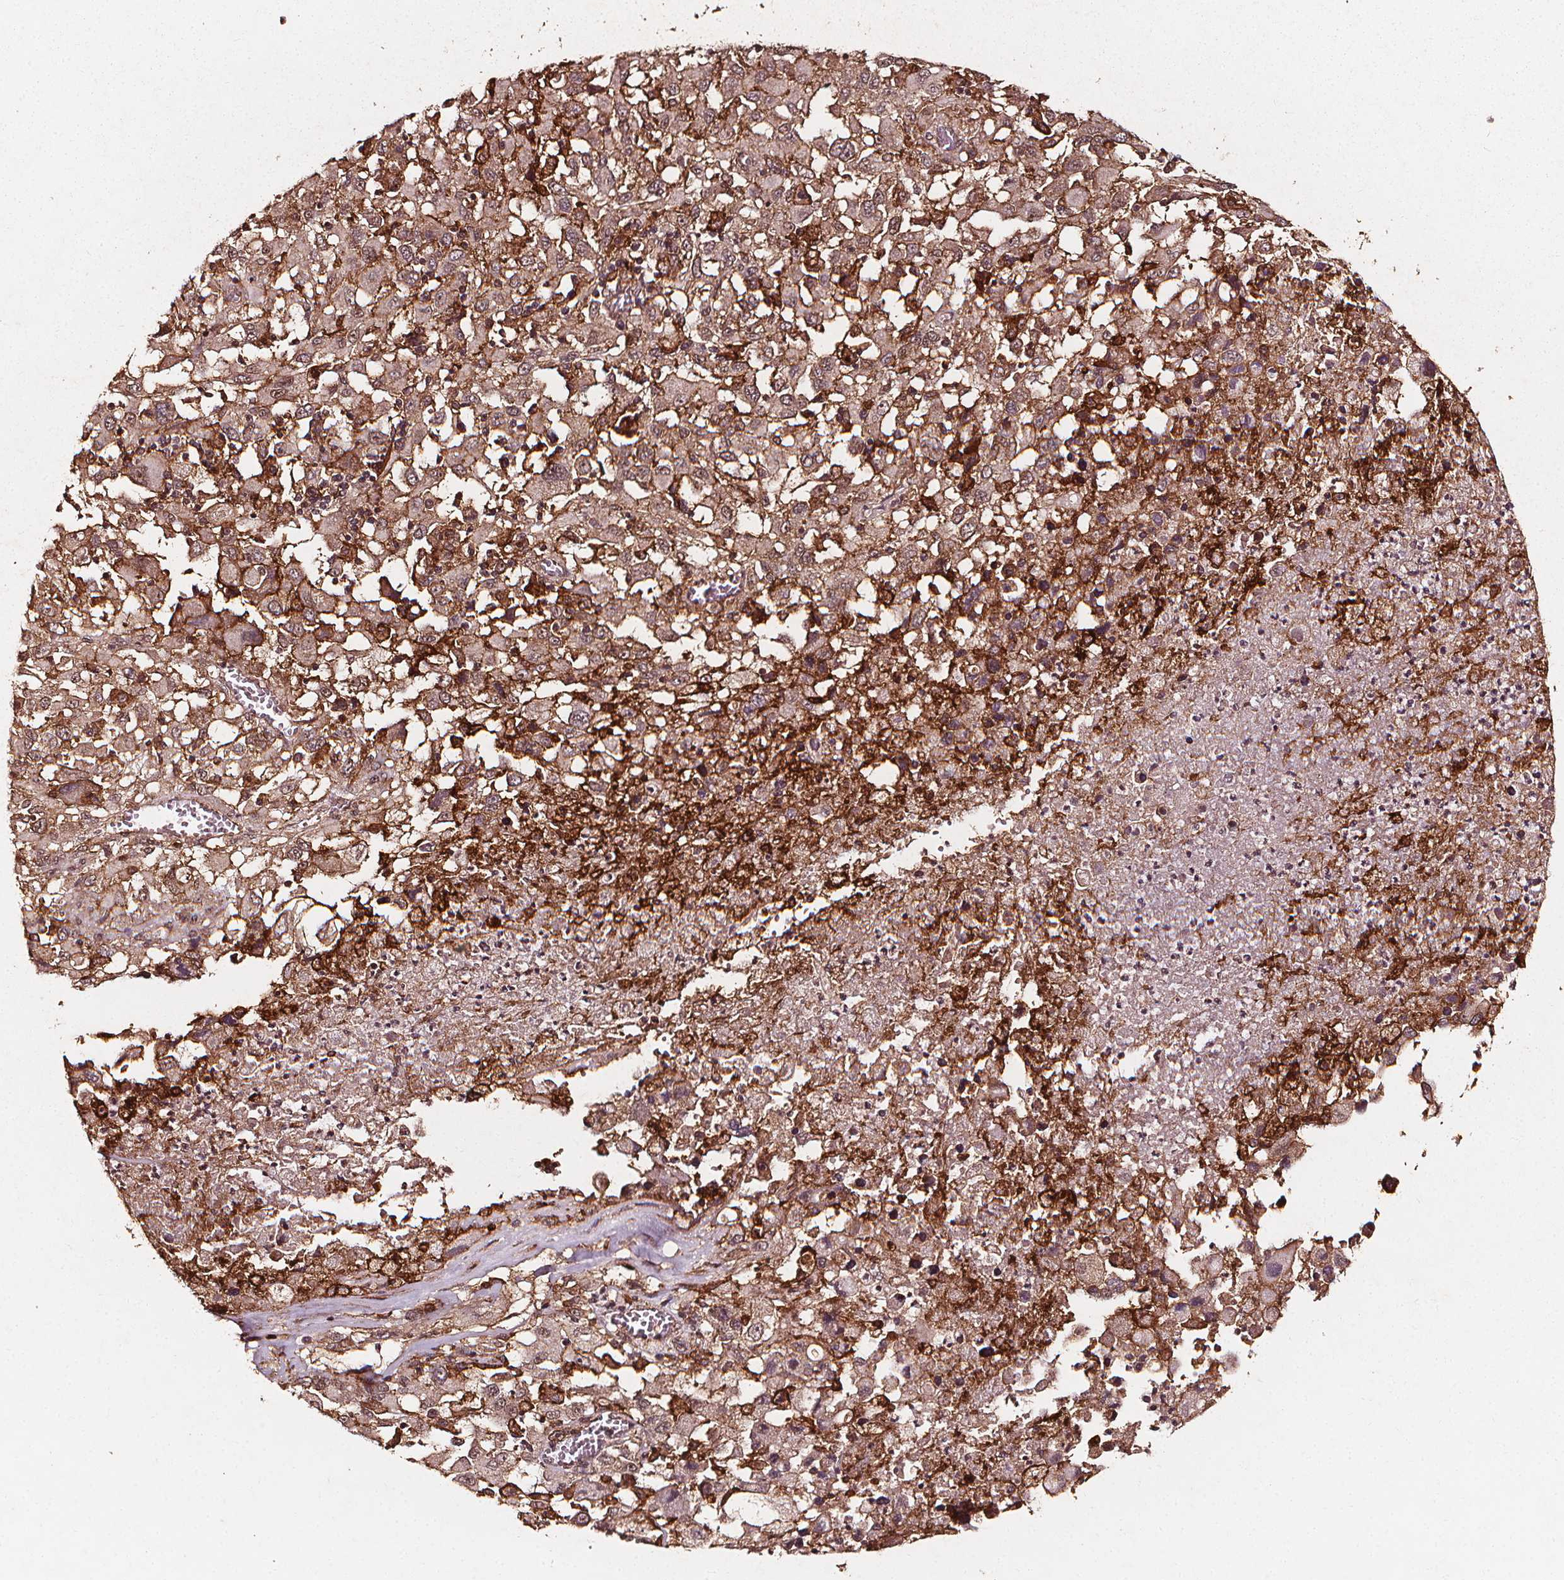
{"staining": {"intensity": "moderate", "quantity": "25%-75%", "location": "cytoplasmic/membranous"}, "tissue": "melanoma", "cell_type": "Tumor cells", "image_type": "cancer", "snomed": [{"axis": "morphology", "description": "Malignant melanoma, Metastatic site"}, {"axis": "topography", "description": "Soft tissue"}], "caption": "Malignant melanoma (metastatic site) was stained to show a protein in brown. There is medium levels of moderate cytoplasmic/membranous positivity in about 25%-75% of tumor cells. (IHC, brightfield microscopy, high magnification).", "gene": "ABCA1", "patient": {"sex": "male", "age": 50}}